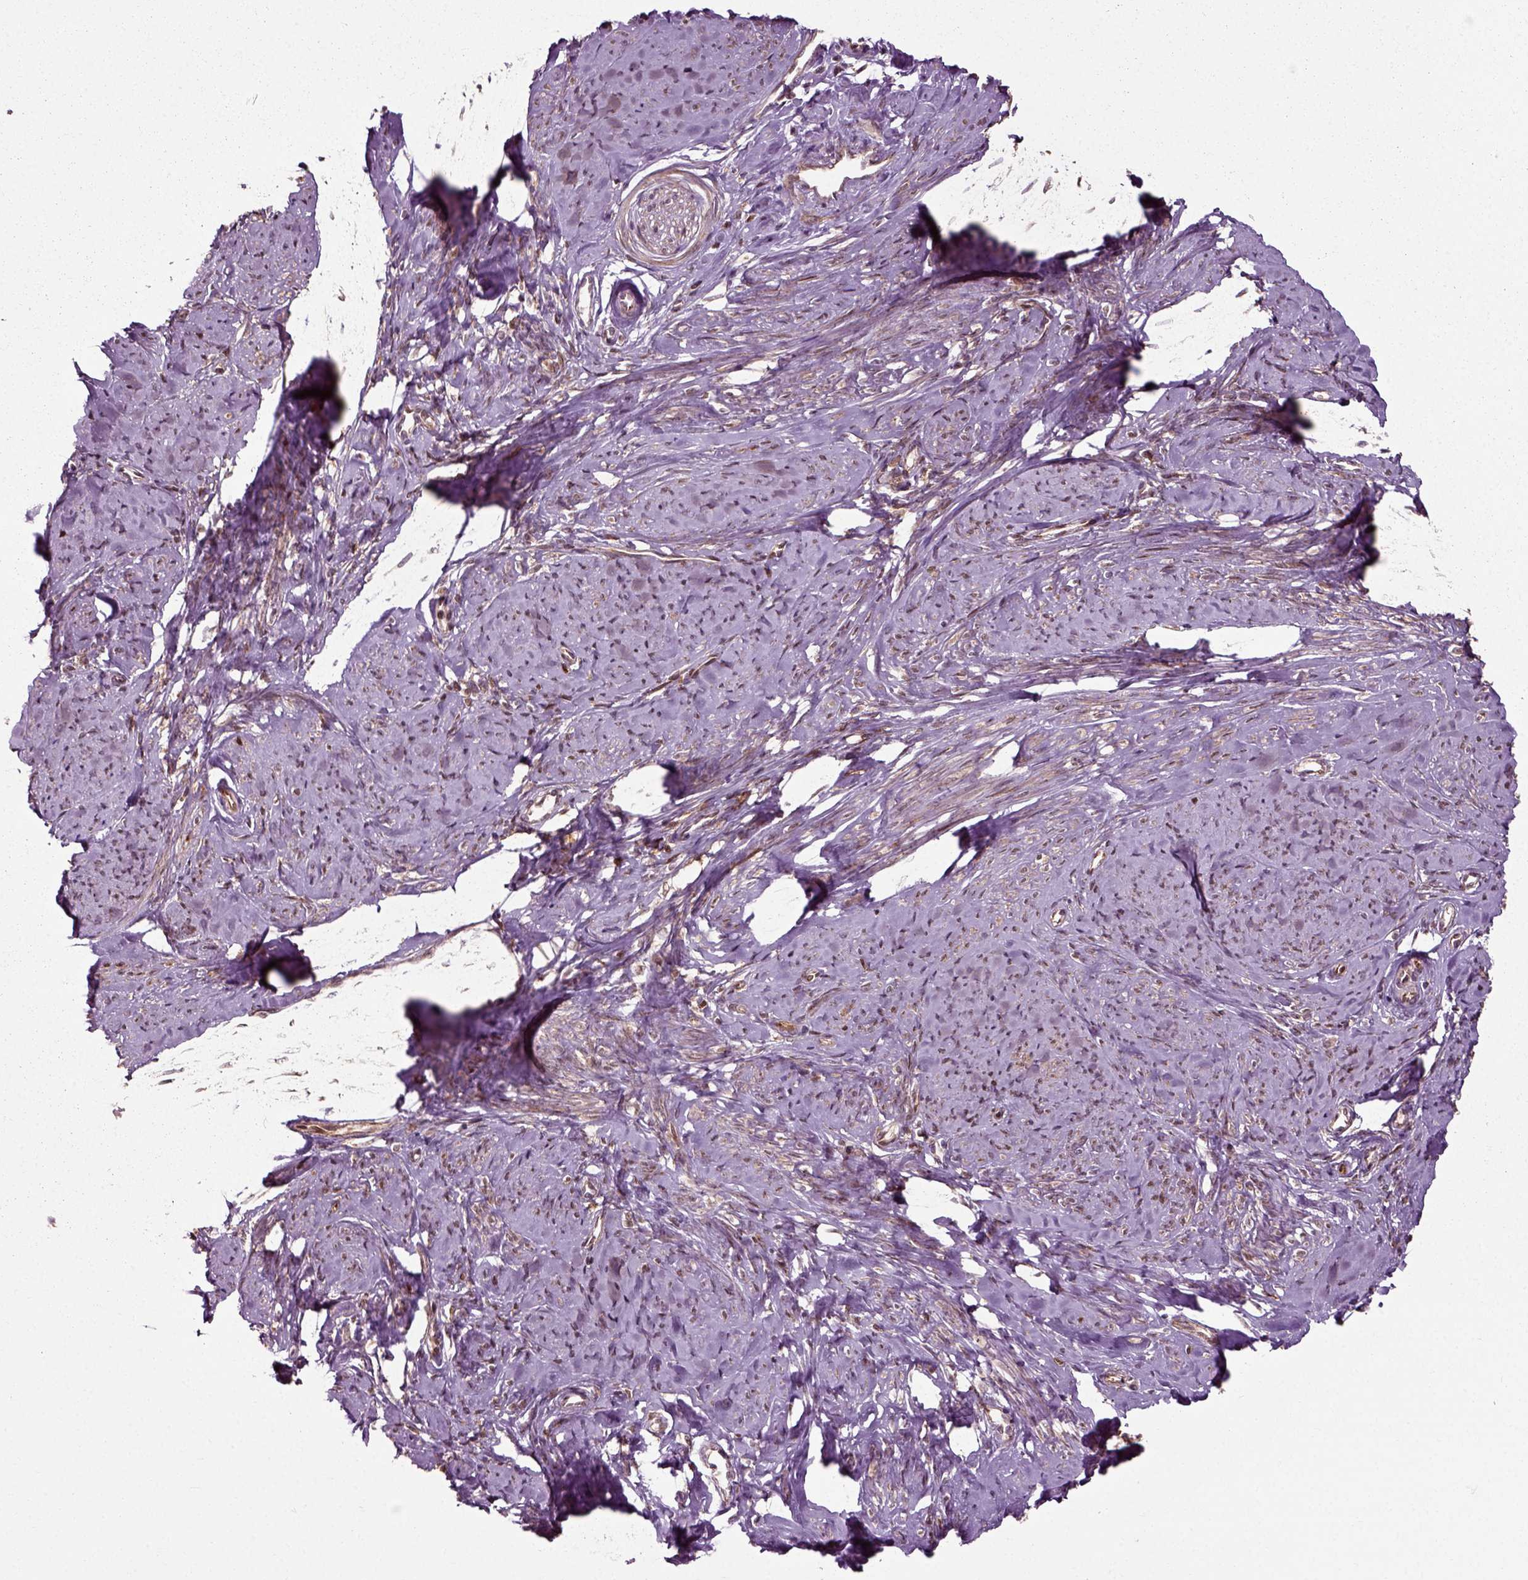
{"staining": {"intensity": "weak", "quantity": "25%-75%", "location": "cytoplasmic/membranous"}, "tissue": "smooth muscle", "cell_type": "Smooth muscle cells", "image_type": "normal", "snomed": [{"axis": "morphology", "description": "Normal tissue, NOS"}, {"axis": "topography", "description": "Smooth muscle"}], "caption": "Brown immunohistochemical staining in benign human smooth muscle displays weak cytoplasmic/membranous positivity in approximately 25%-75% of smooth muscle cells. (DAB IHC, brown staining for protein, blue staining for nuclei).", "gene": "PLCD3", "patient": {"sex": "female", "age": 48}}